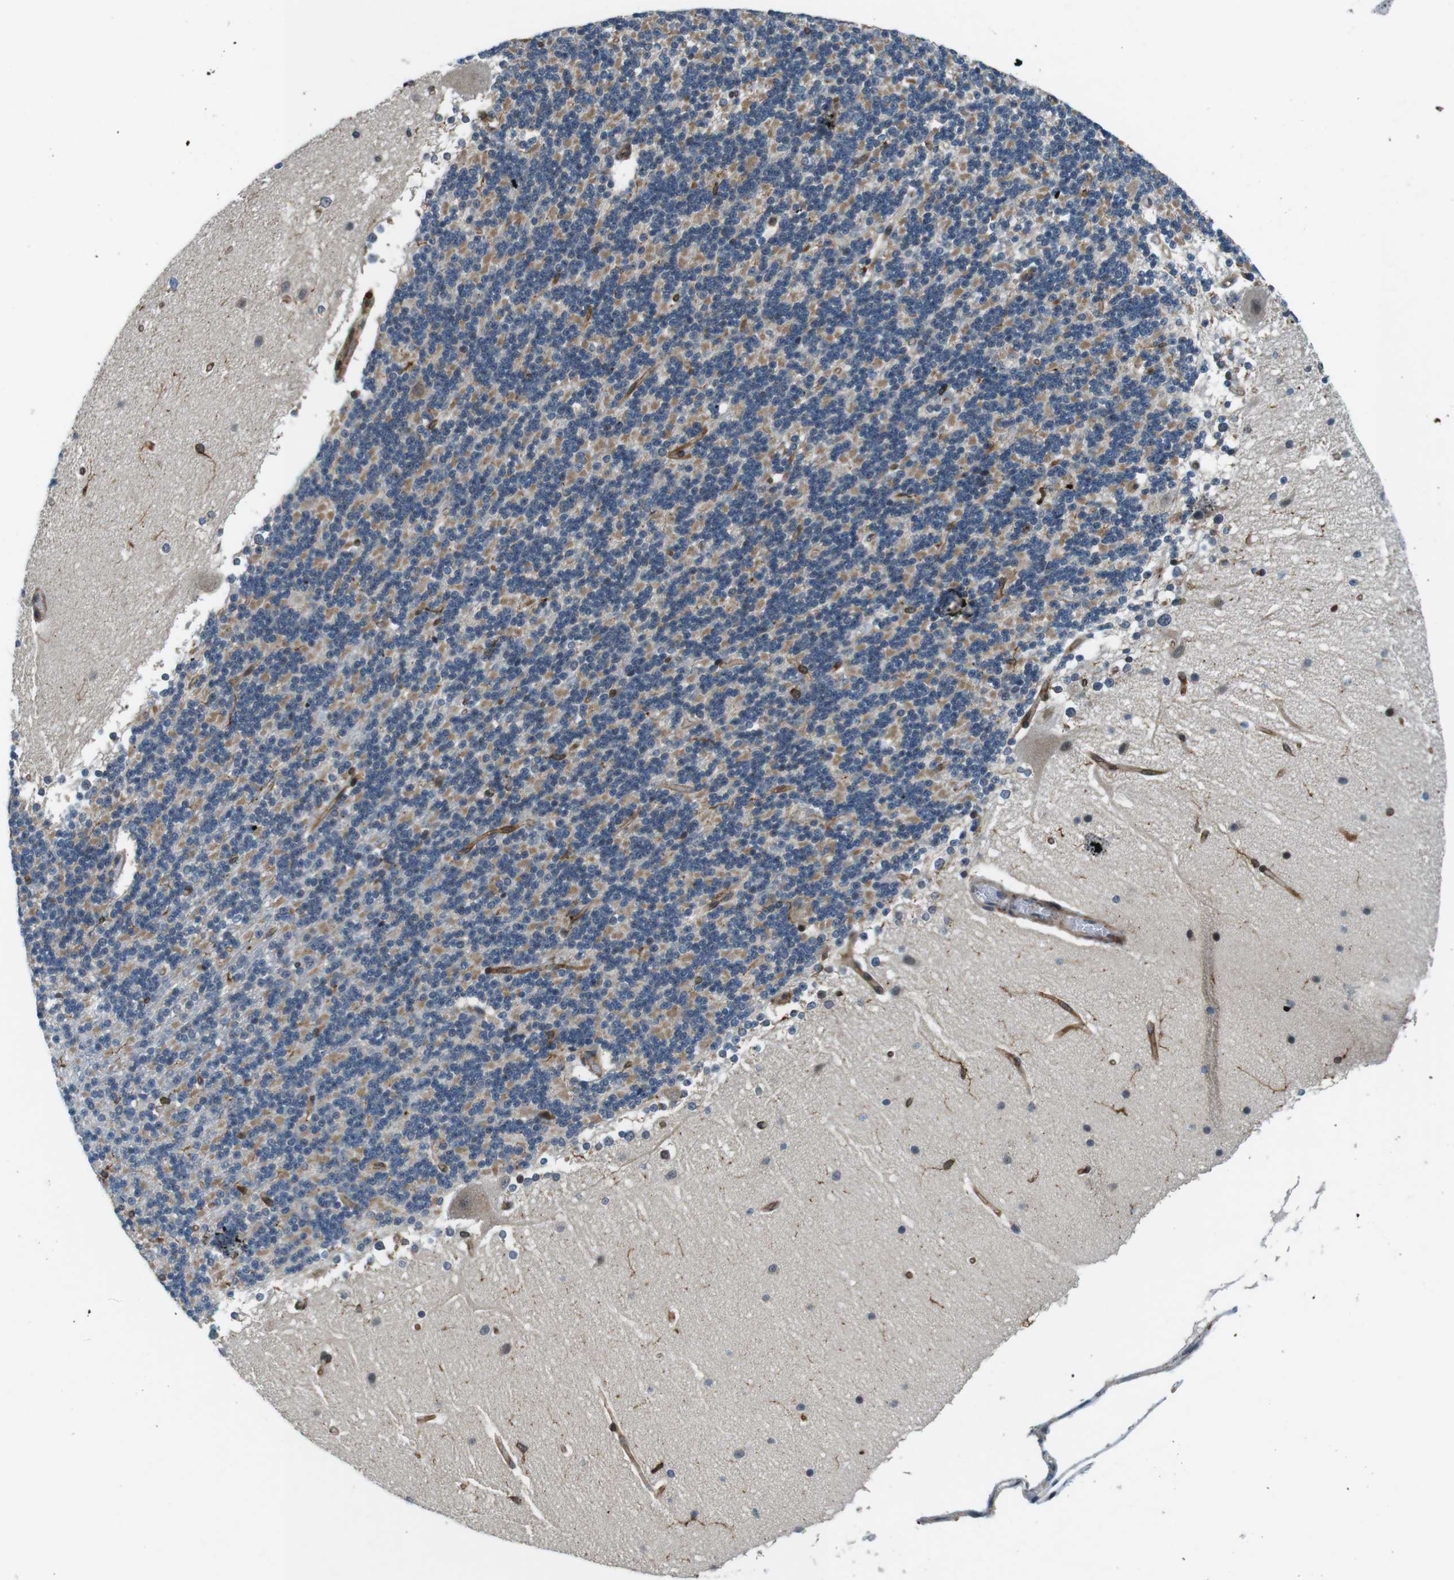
{"staining": {"intensity": "moderate", "quantity": ">75%", "location": "cytoplasmic/membranous"}, "tissue": "cerebellum", "cell_type": "Cells in granular layer", "image_type": "normal", "snomed": [{"axis": "morphology", "description": "Normal tissue, NOS"}, {"axis": "topography", "description": "Cerebellum"}], "caption": "This image shows immunohistochemistry (IHC) staining of benign cerebellum, with medium moderate cytoplasmic/membranous expression in approximately >75% of cells in granular layer.", "gene": "PALD1", "patient": {"sex": "female", "age": 19}}